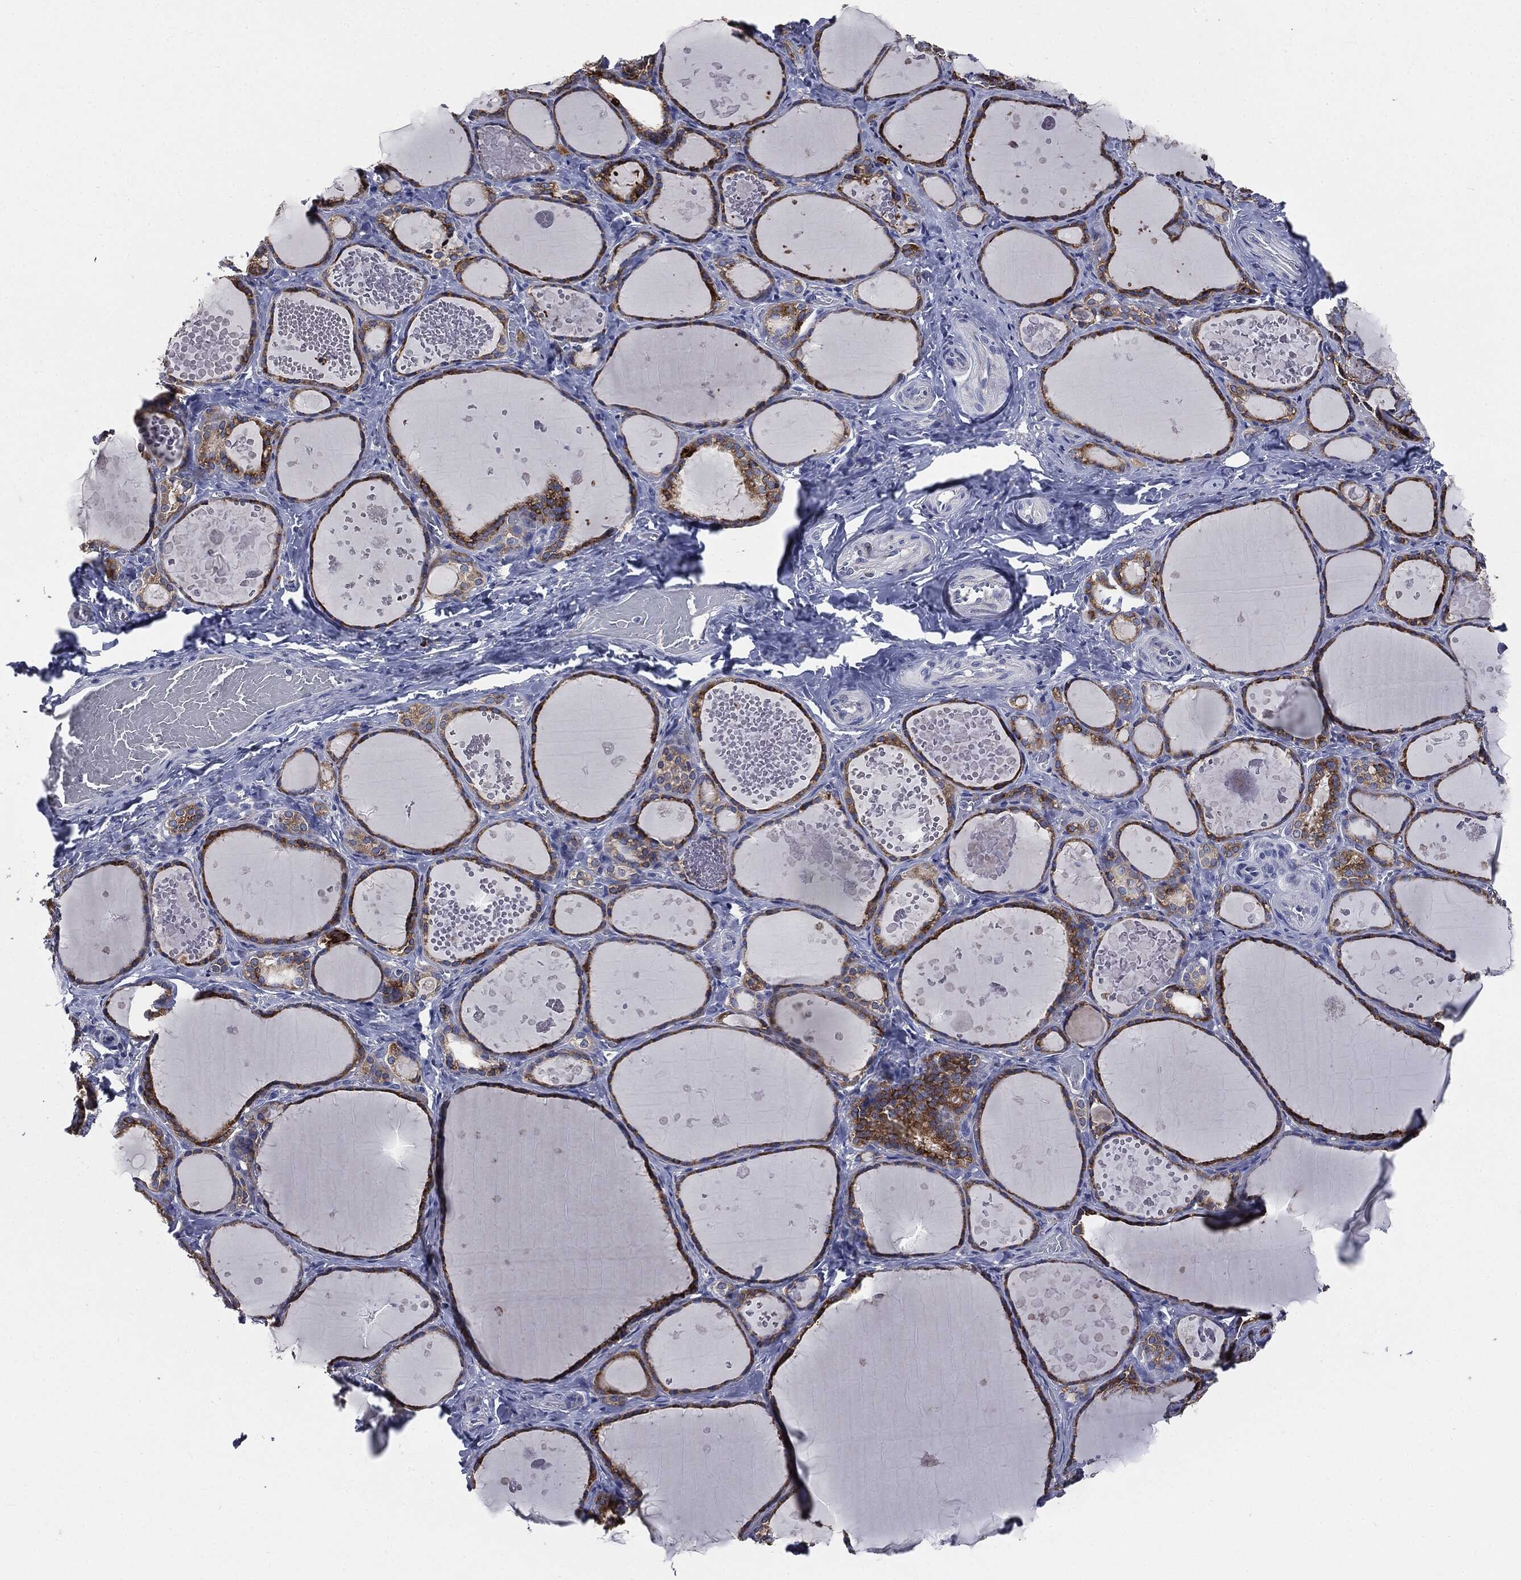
{"staining": {"intensity": "moderate", "quantity": ">75%", "location": "cytoplasmic/membranous"}, "tissue": "thyroid gland", "cell_type": "Glandular cells", "image_type": "normal", "snomed": [{"axis": "morphology", "description": "Normal tissue, NOS"}, {"axis": "topography", "description": "Thyroid gland"}], "caption": "Thyroid gland stained for a protein (brown) reveals moderate cytoplasmic/membranous positive staining in about >75% of glandular cells.", "gene": "PTGS2", "patient": {"sex": "female", "age": 56}}